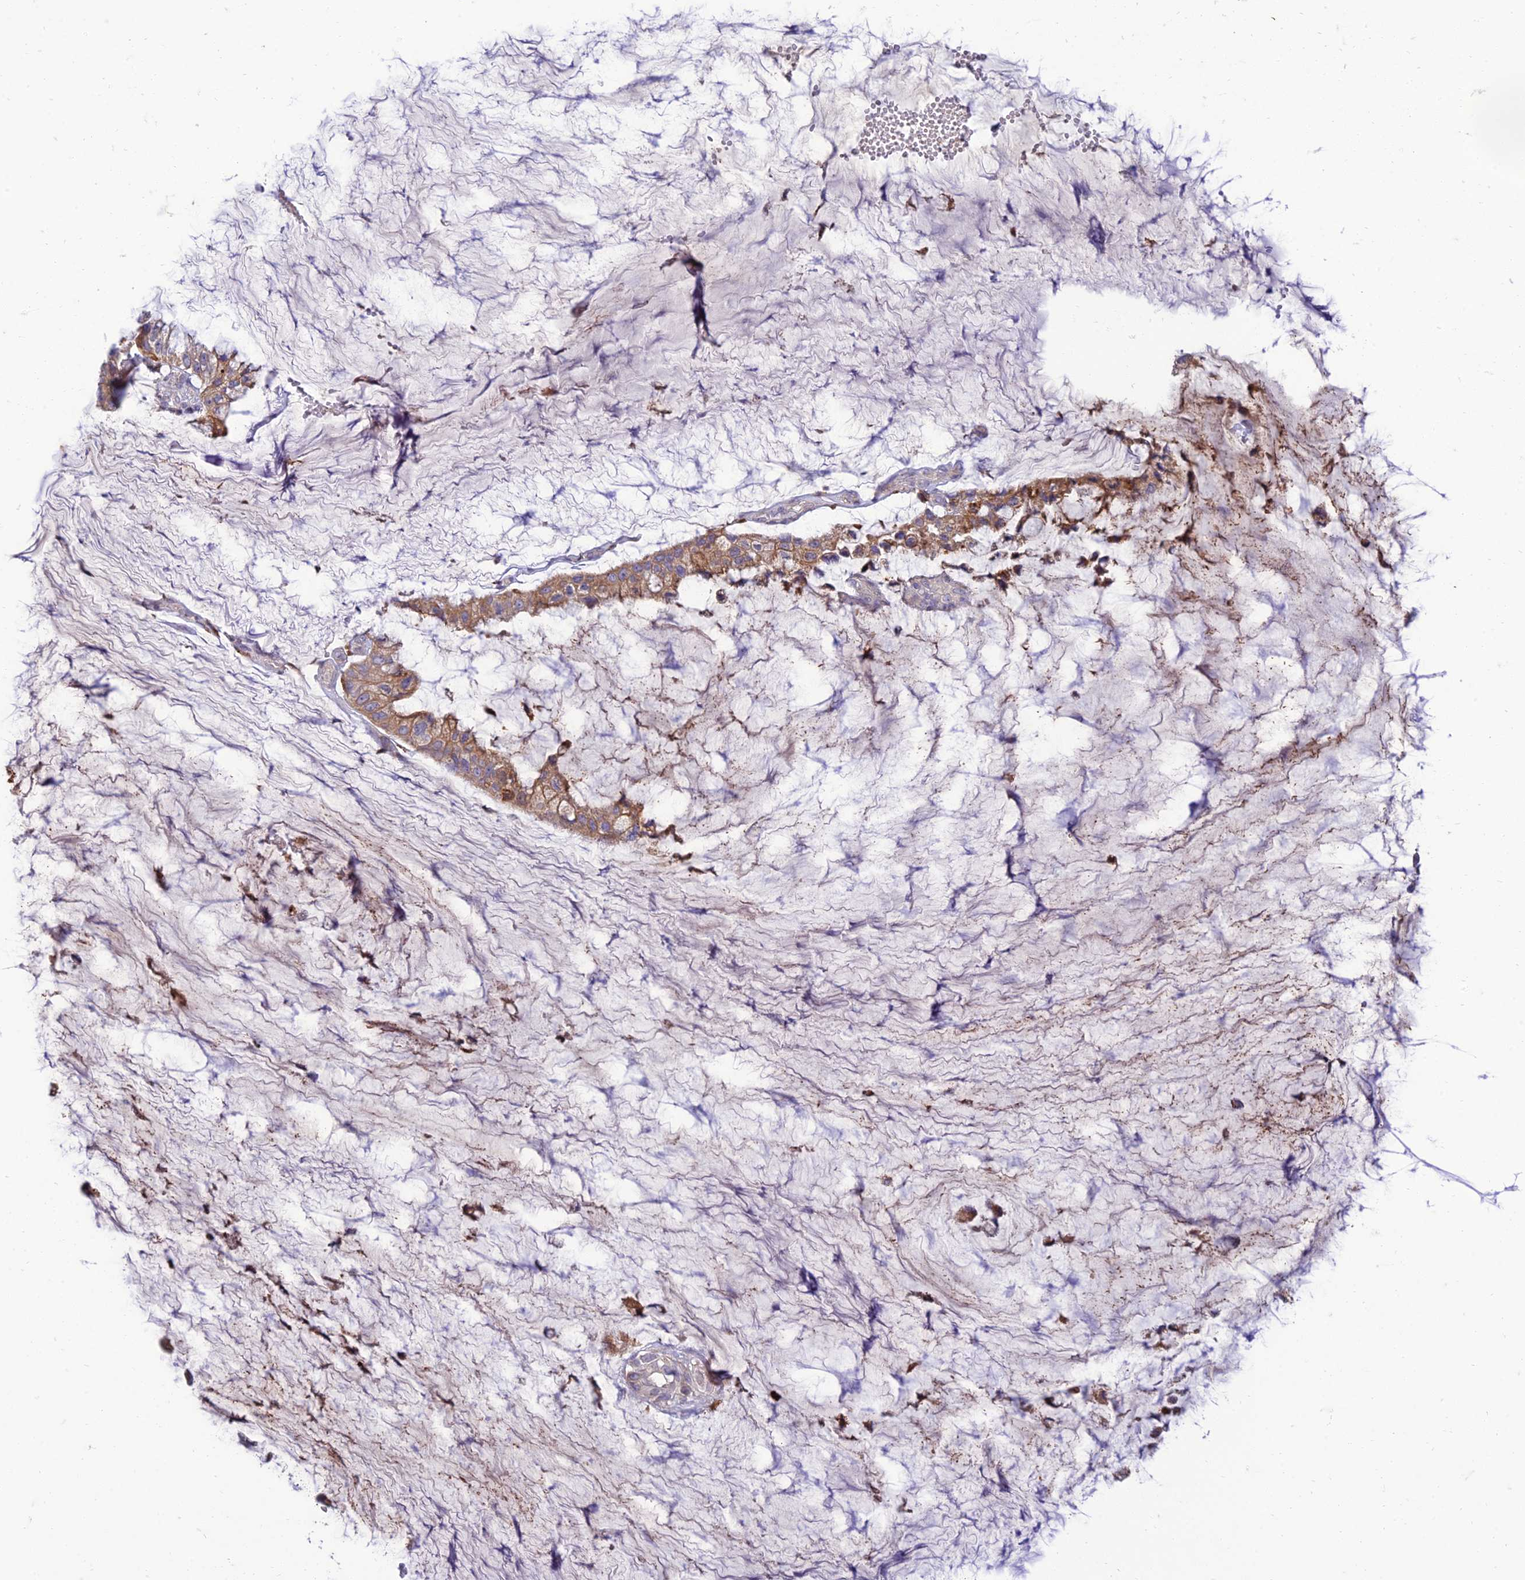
{"staining": {"intensity": "moderate", "quantity": ">75%", "location": "cytoplasmic/membranous"}, "tissue": "ovarian cancer", "cell_type": "Tumor cells", "image_type": "cancer", "snomed": [{"axis": "morphology", "description": "Cystadenocarcinoma, mucinous, NOS"}, {"axis": "topography", "description": "Ovary"}], "caption": "Ovarian cancer stained with a protein marker reveals moderate staining in tumor cells.", "gene": "IRAK3", "patient": {"sex": "female", "age": 39}}